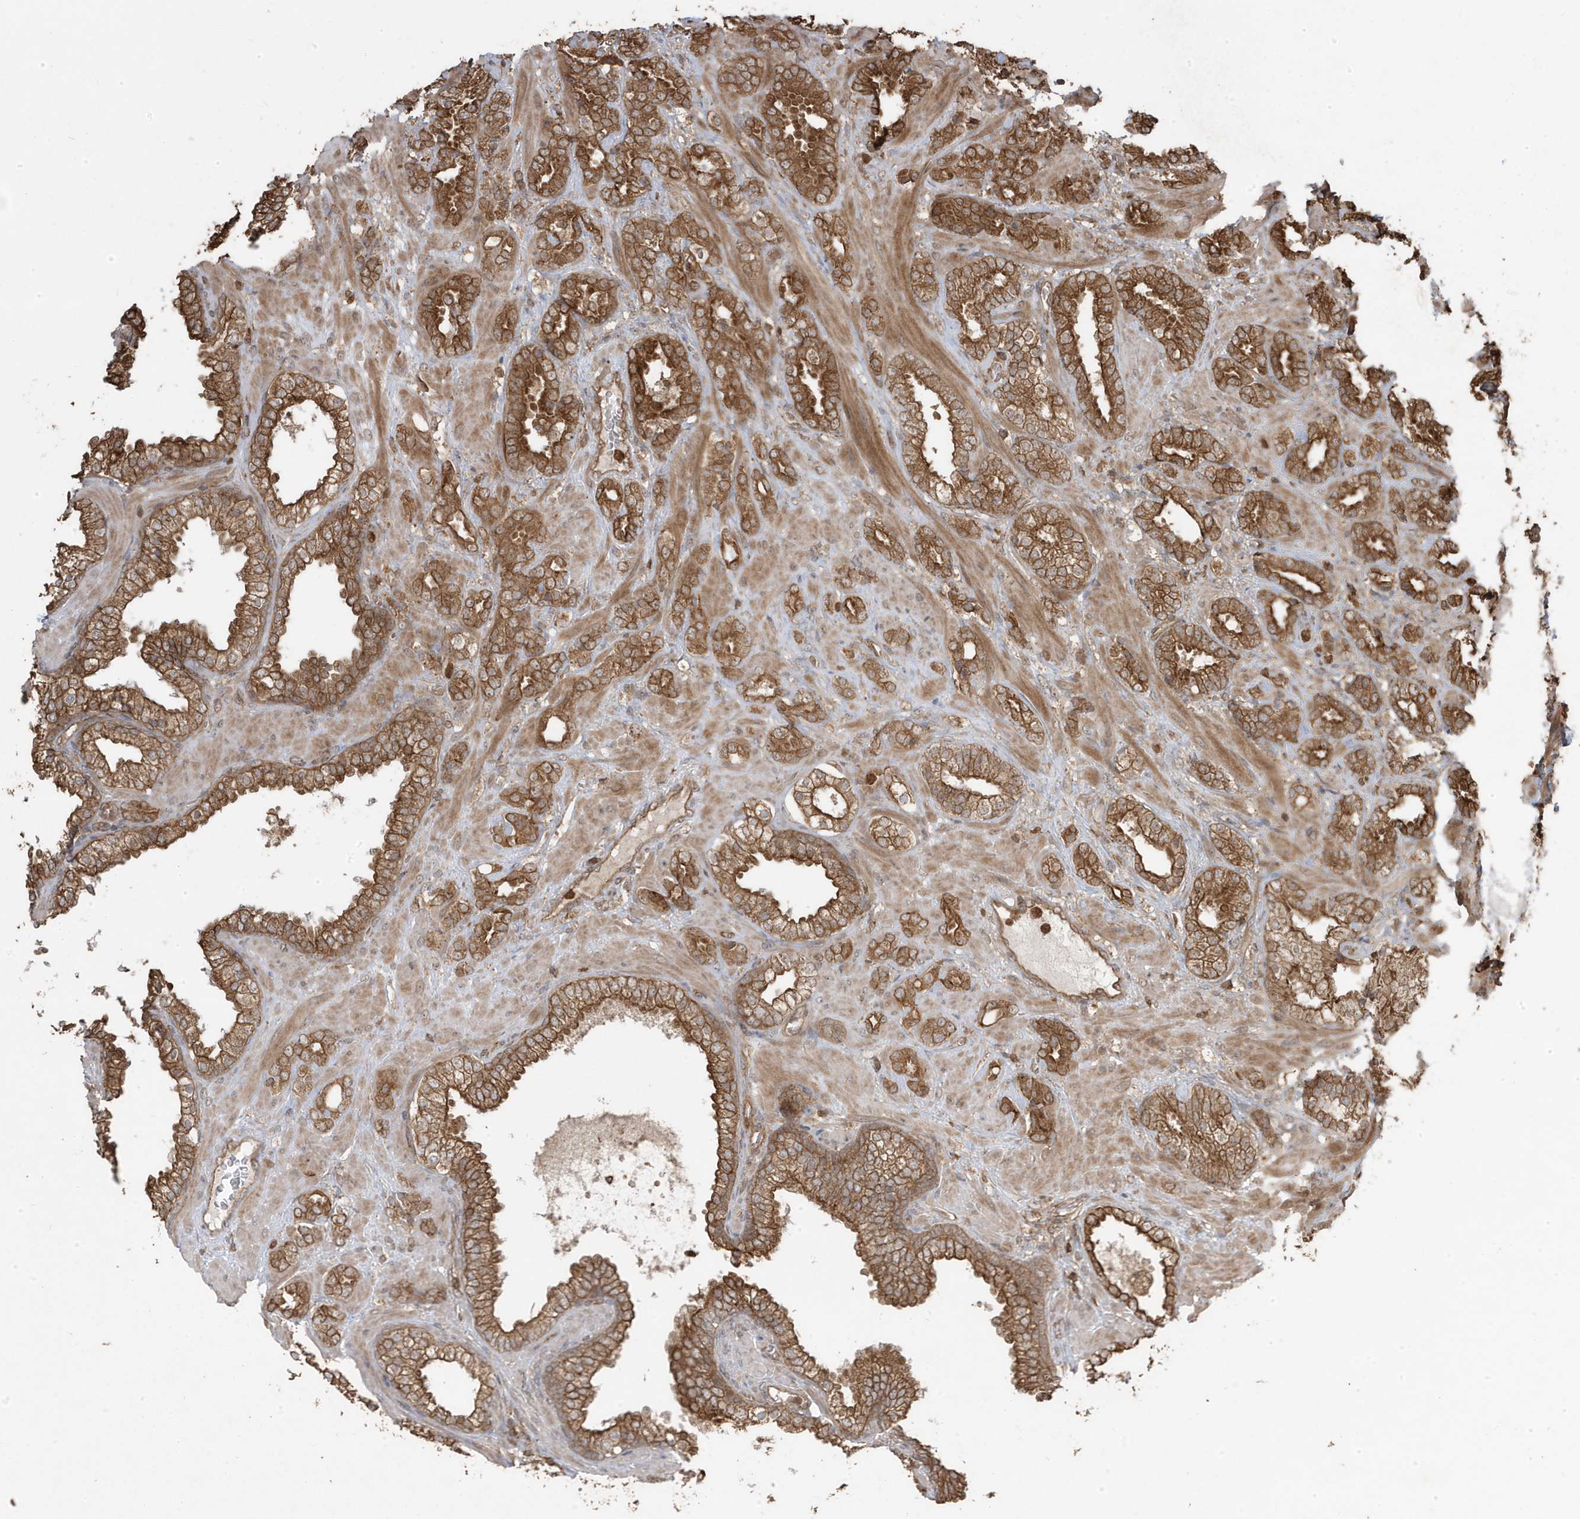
{"staining": {"intensity": "strong", "quantity": ">75%", "location": "cytoplasmic/membranous"}, "tissue": "prostate cancer", "cell_type": "Tumor cells", "image_type": "cancer", "snomed": [{"axis": "morphology", "description": "Adenocarcinoma, High grade"}, {"axis": "topography", "description": "Prostate"}], "caption": "Protein expression analysis of prostate cancer (adenocarcinoma (high-grade)) reveals strong cytoplasmic/membranous positivity in about >75% of tumor cells.", "gene": "ASAP1", "patient": {"sex": "male", "age": 64}}